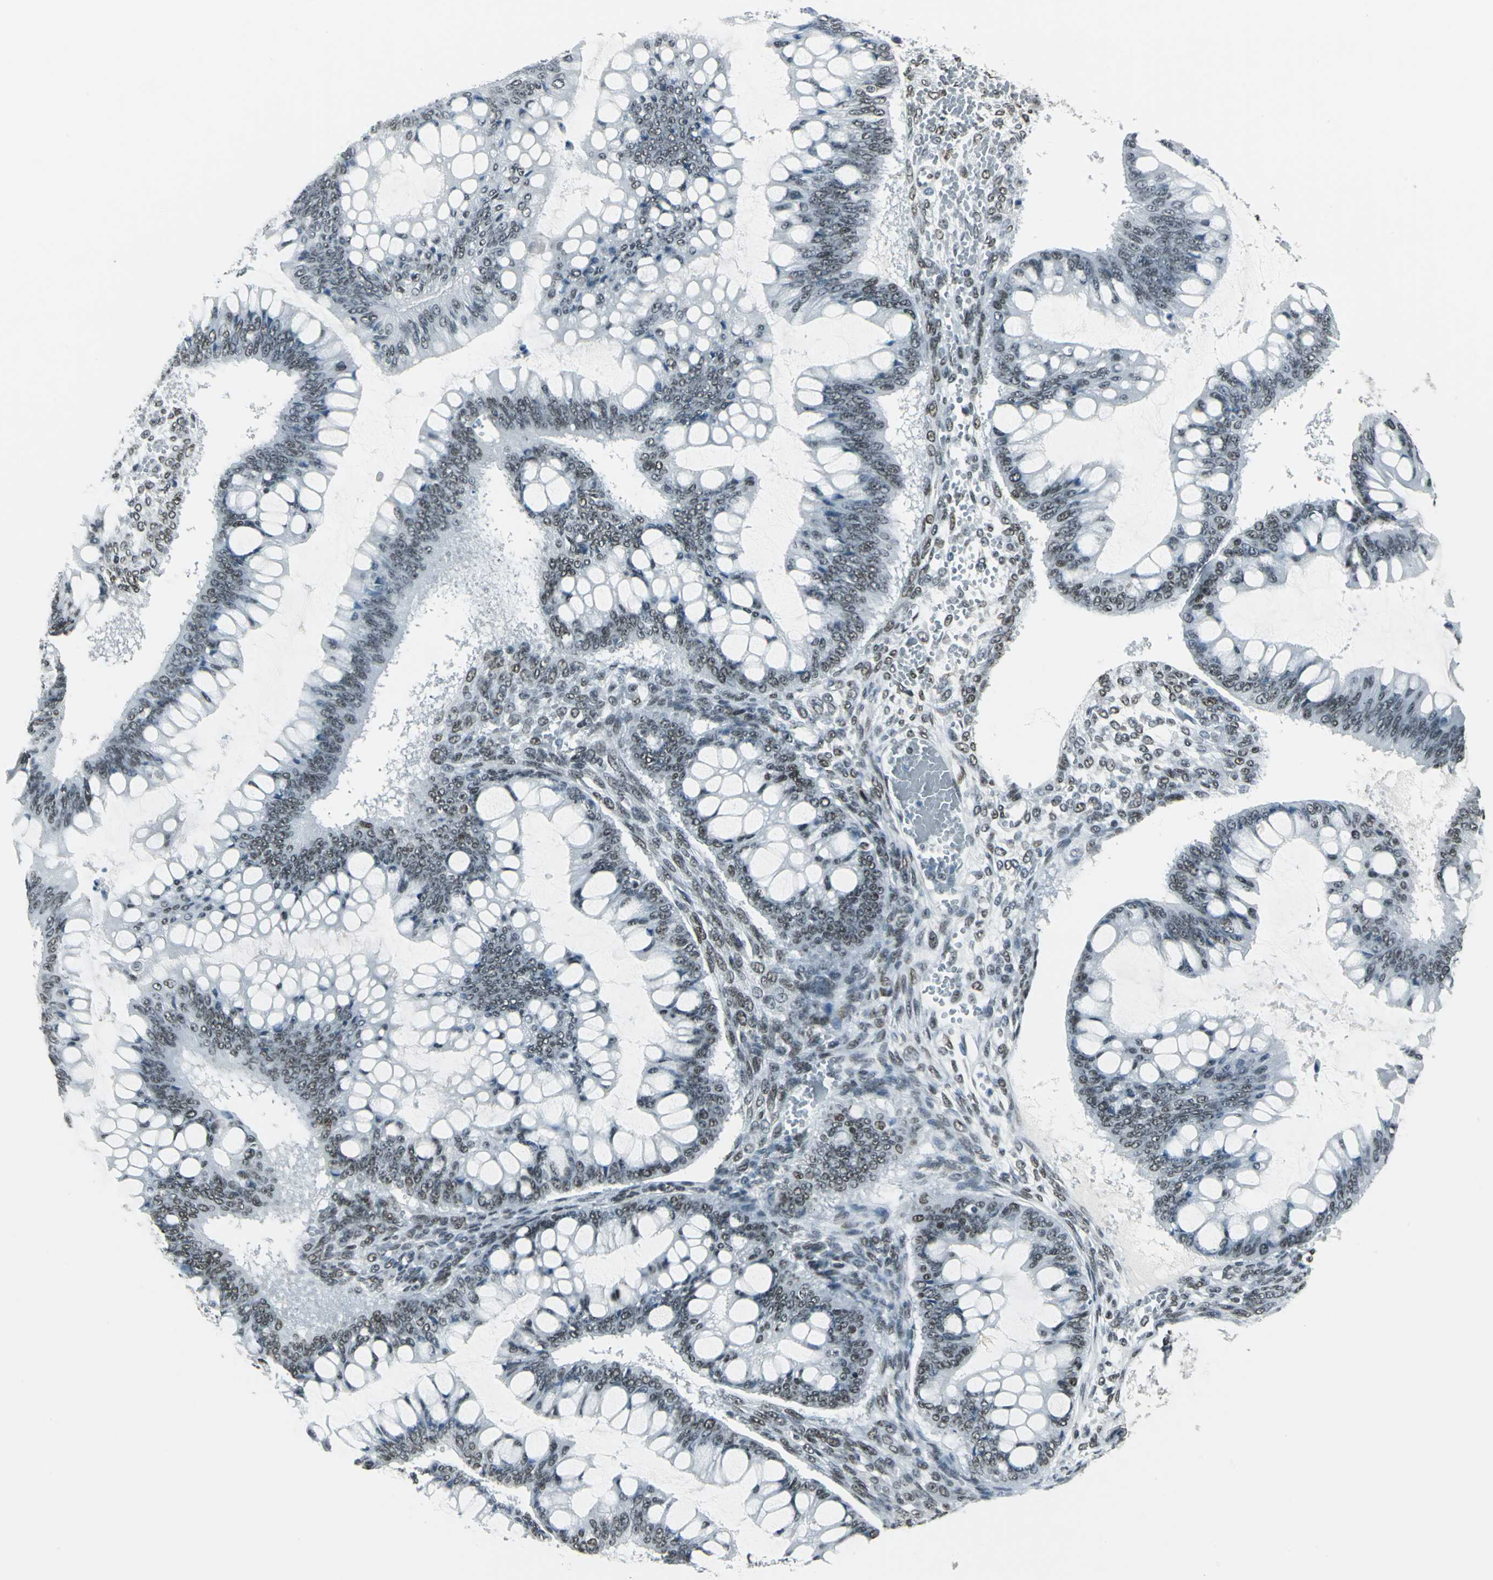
{"staining": {"intensity": "weak", "quantity": "25%-75%", "location": "nuclear"}, "tissue": "ovarian cancer", "cell_type": "Tumor cells", "image_type": "cancer", "snomed": [{"axis": "morphology", "description": "Cystadenocarcinoma, mucinous, NOS"}, {"axis": "topography", "description": "Ovary"}], "caption": "A photomicrograph showing weak nuclear staining in approximately 25%-75% of tumor cells in ovarian mucinous cystadenocarcinoma, as visualized by brown immunohistochemical staining.", "gene": "ADNP", "patient": {"sex": "female", "age": 73}}